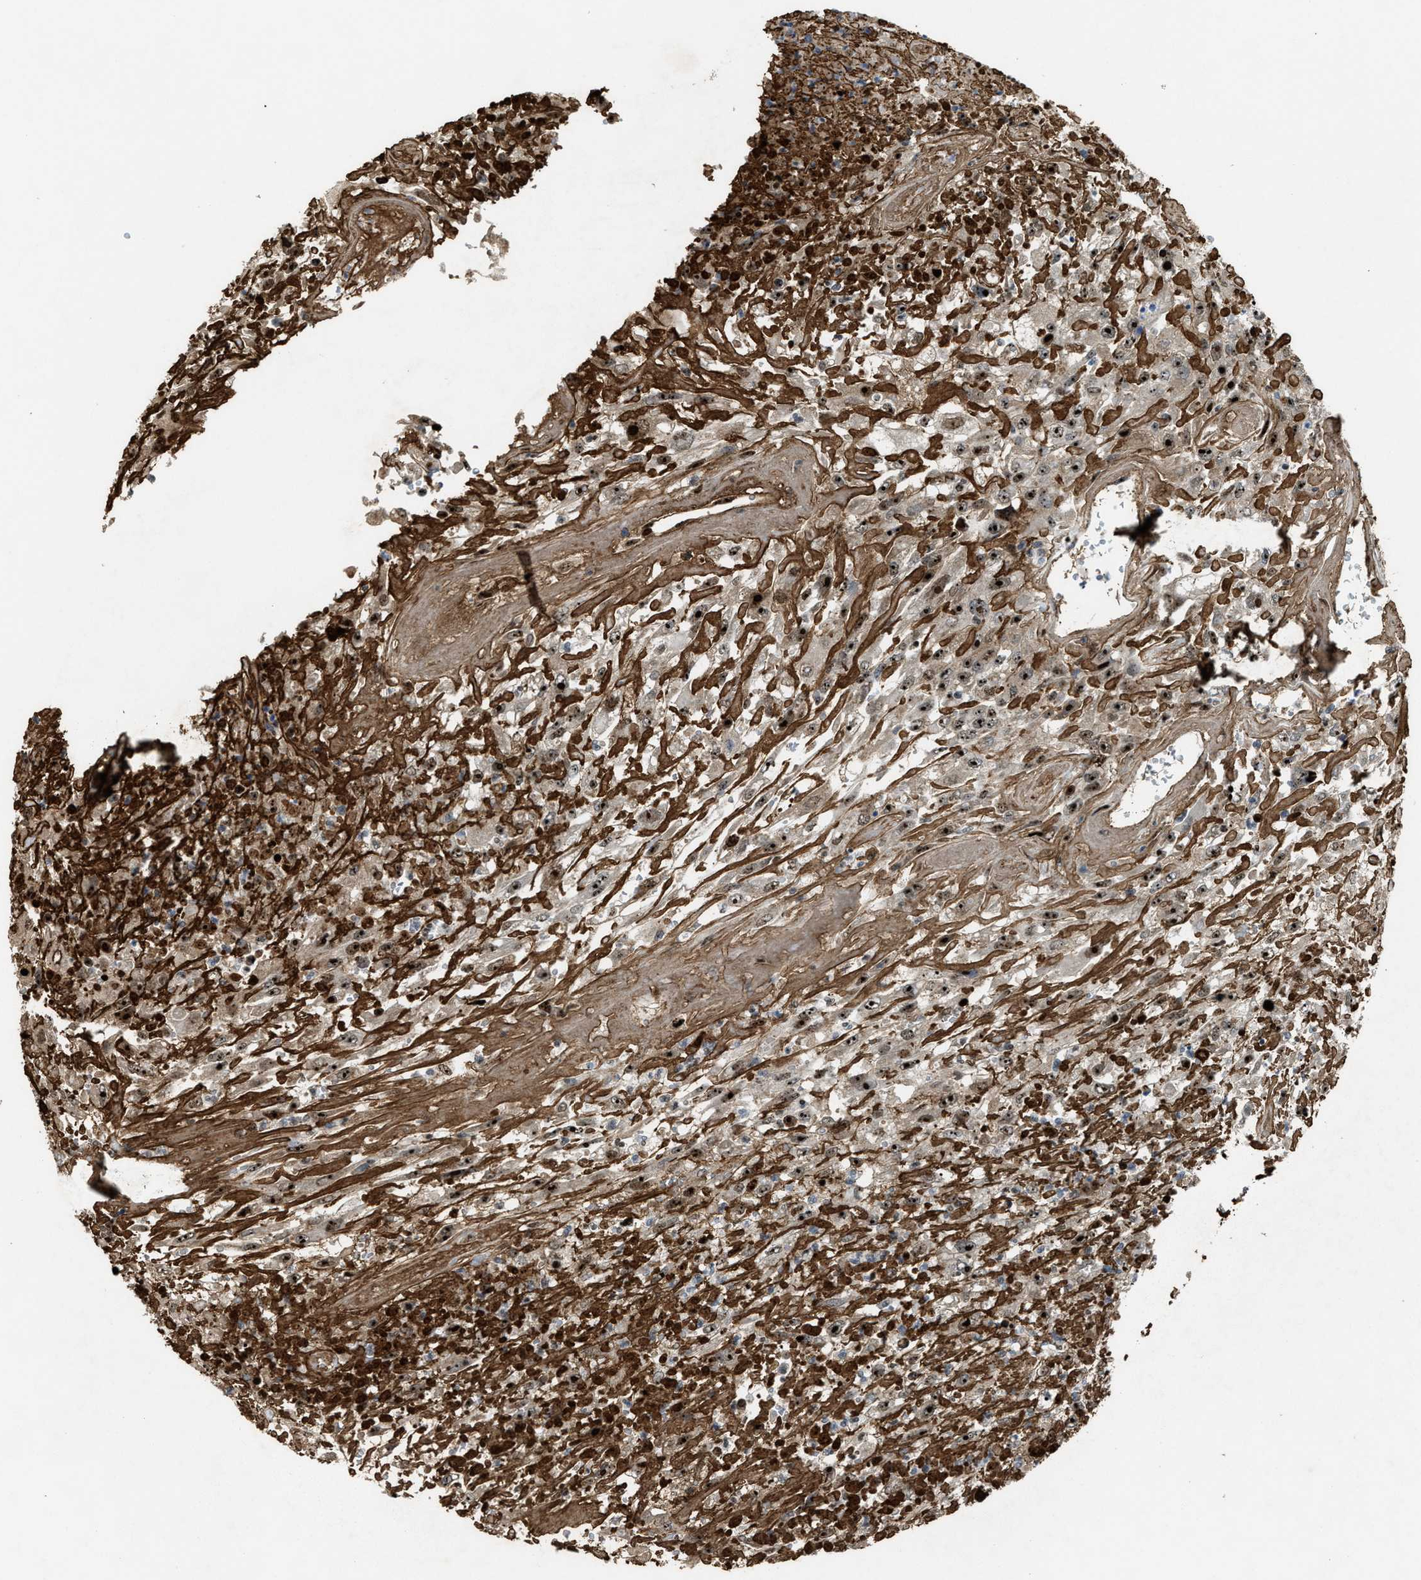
{"staining": {"intensity": "moderate", "quantity": ">75%", "location": "nuclear"}, "tissue": "urothelial cancer", "cell_type": "Tumor cells", "image_type": "cancer", "snomed": [{"axis": "morphology", "description": "Urothelial carcinoma, High grade"}, {"axis": "topography", "description": "Urinary bladder"}], "caption": "A photomicrograph of high-grade urothelial carcinoma stained for a protein reveals moderate nuclear brown staining in tumor cells. The staining was performed using DAB (3,3'-diaminobenzidine), with brown indicating positive protein expression. Nuclei are stained blue with hematoxylin.", "gene": "ZNF687", "patient": {"sex": "male", "age": 46}}